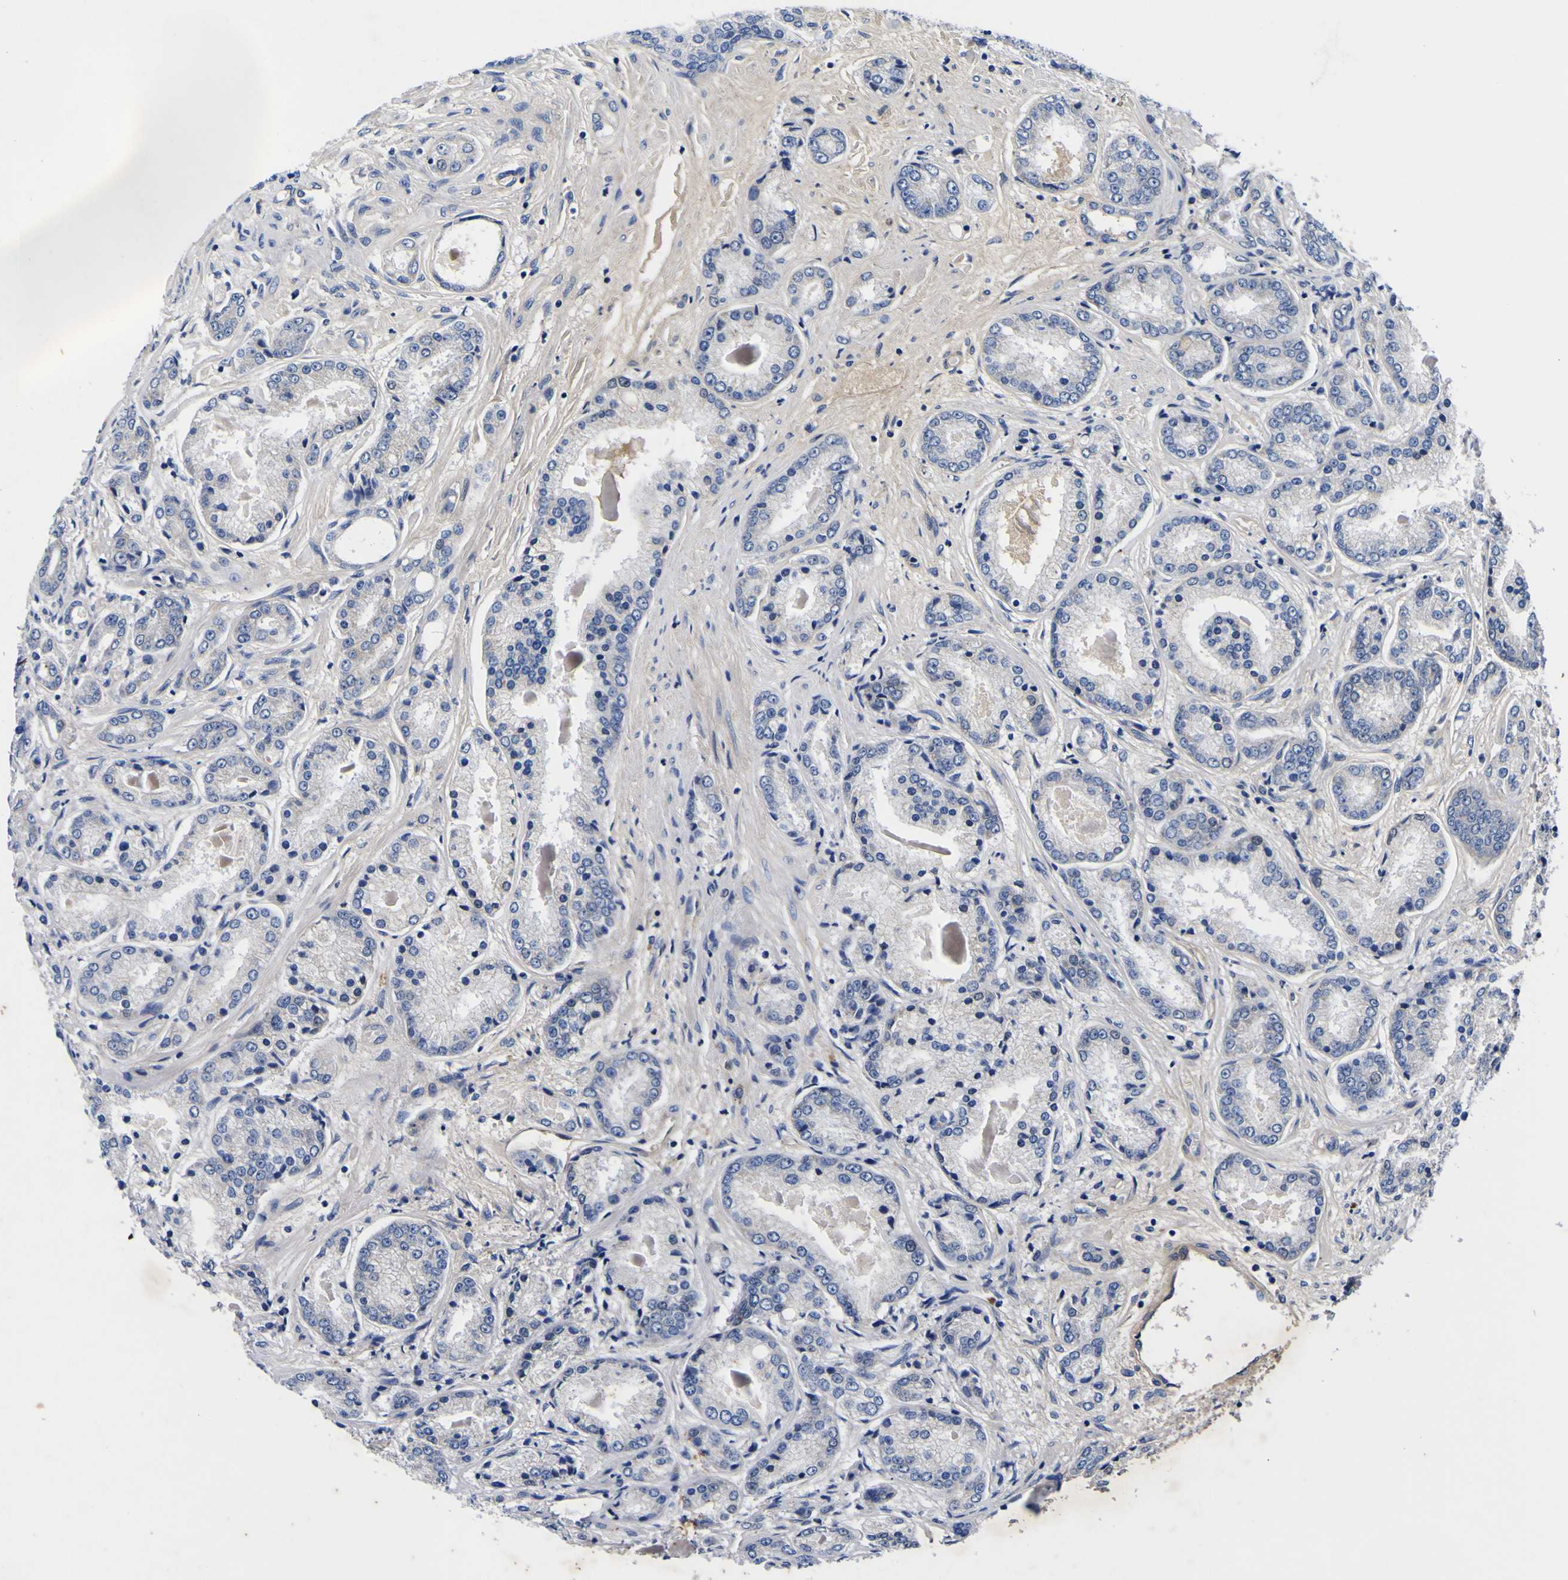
{"staining": {"intensity": "negative", "quantity": "none", "location": "none"}, "tissue": "prostate cancer", "cell_type": "Tumor cells", "image_type": "cancer", "snomed": [{"axis": "morphology", "description": "Adenocarcinoma, High grade"}, {"axis": "topography", "description": "Prostate"}], "caption": "Tumor cells are negative for protein expression in human prostate adenocarcinoma (high-grade).", "gene": "VASN", "patient": {"sex": "male", "age": 59}}